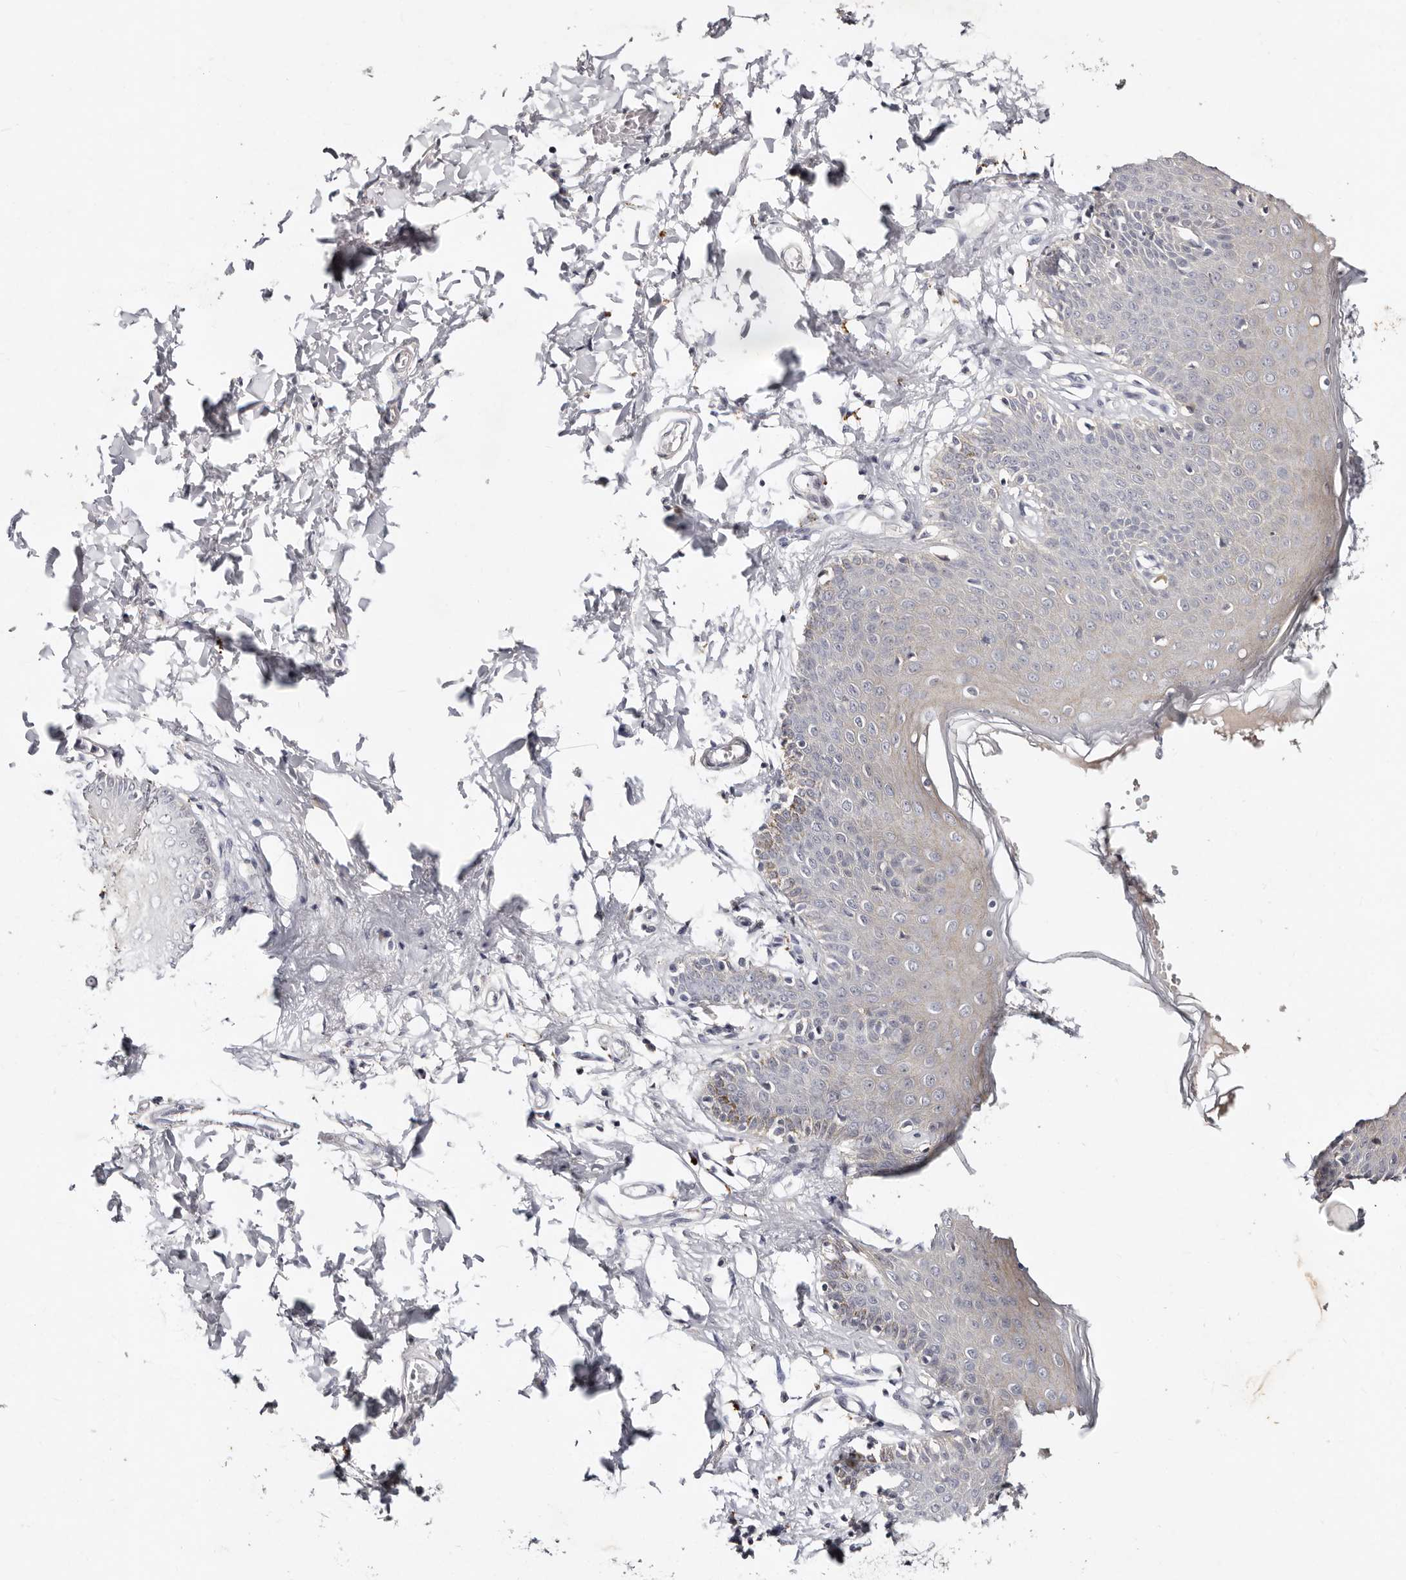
{"staining": {"intensity": "moderate", "quantity": "<25%", "location": "cytoplasmic/membranous"}, "tissue": "skin", "cell_type": "Epidermal cells", "image_type": "normal", "snomed": [{"axis": "morphology", "description": "Normal tissue, NOS"}, {"axis": "topography", "description": "Vulva"}], "caption": "Immunohistochemical staining of unremarkable human skin reveals <25% levels of moderate cytoplasmic/membranous protein staining in about <25% of epidermal cells.", "gene": "MRPS33", "patient": {"sex": "female", "age": 66}}